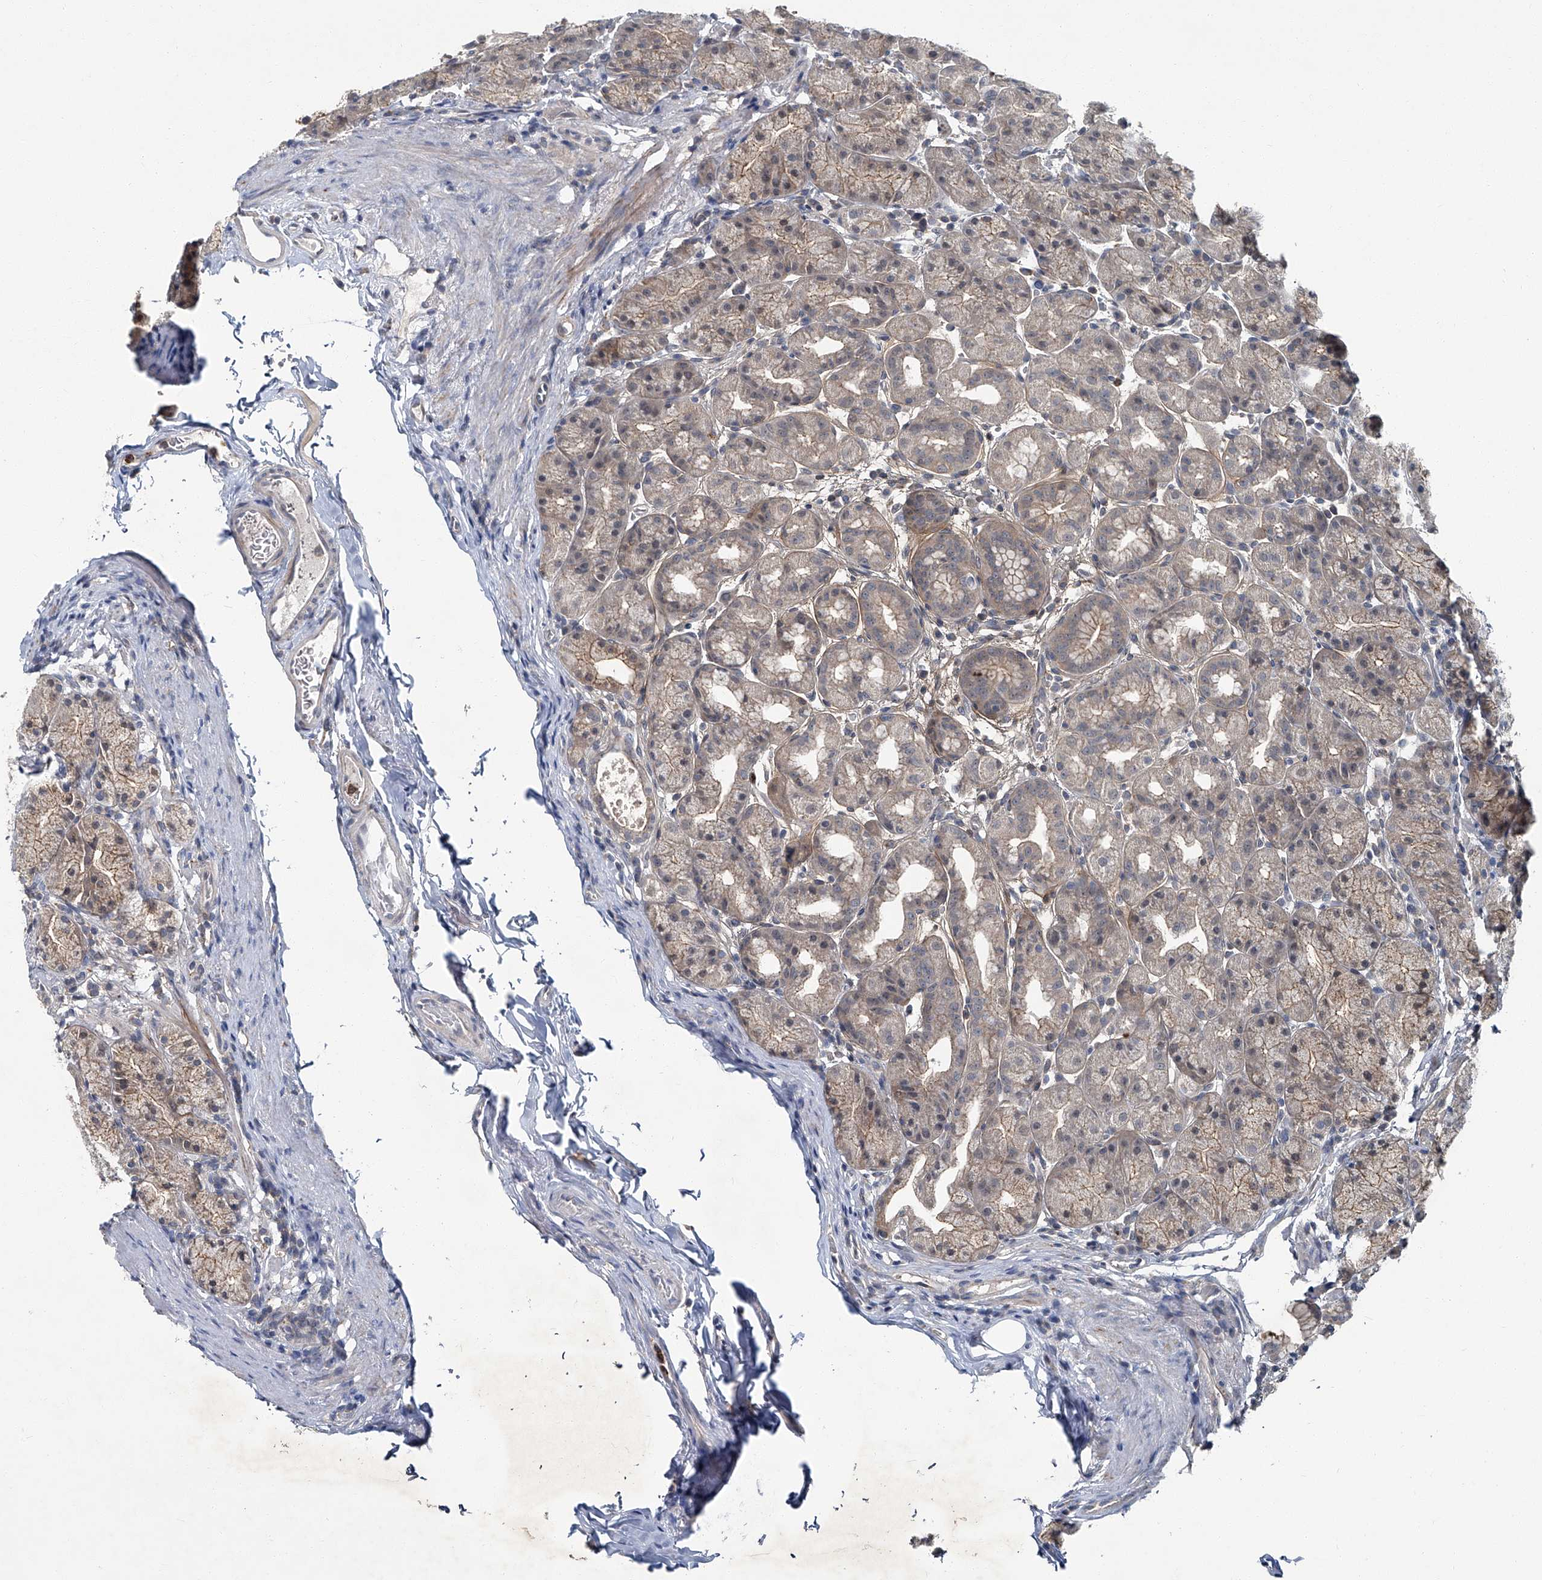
{"staining": {"intensity": "moderate", "quantity": "25%-75%", "location": "cytoplasmic/membranous"}, "tissue": "stomach", "cell_type": "Glandular cells", "image_type": "normal", "snomed": [{"axis": "morphology", "description": "Normal tissue, NOS"}, {"axis": "topography", "description": "Stomach, upper"}], "caption": "Protein staining reveals moderate cytoplasmic/membranous staining in about 25%-75% of glandular cells in benign stomach.", "gene": "AKNAD1", "patient": {"sex": "male", "age": 68}}